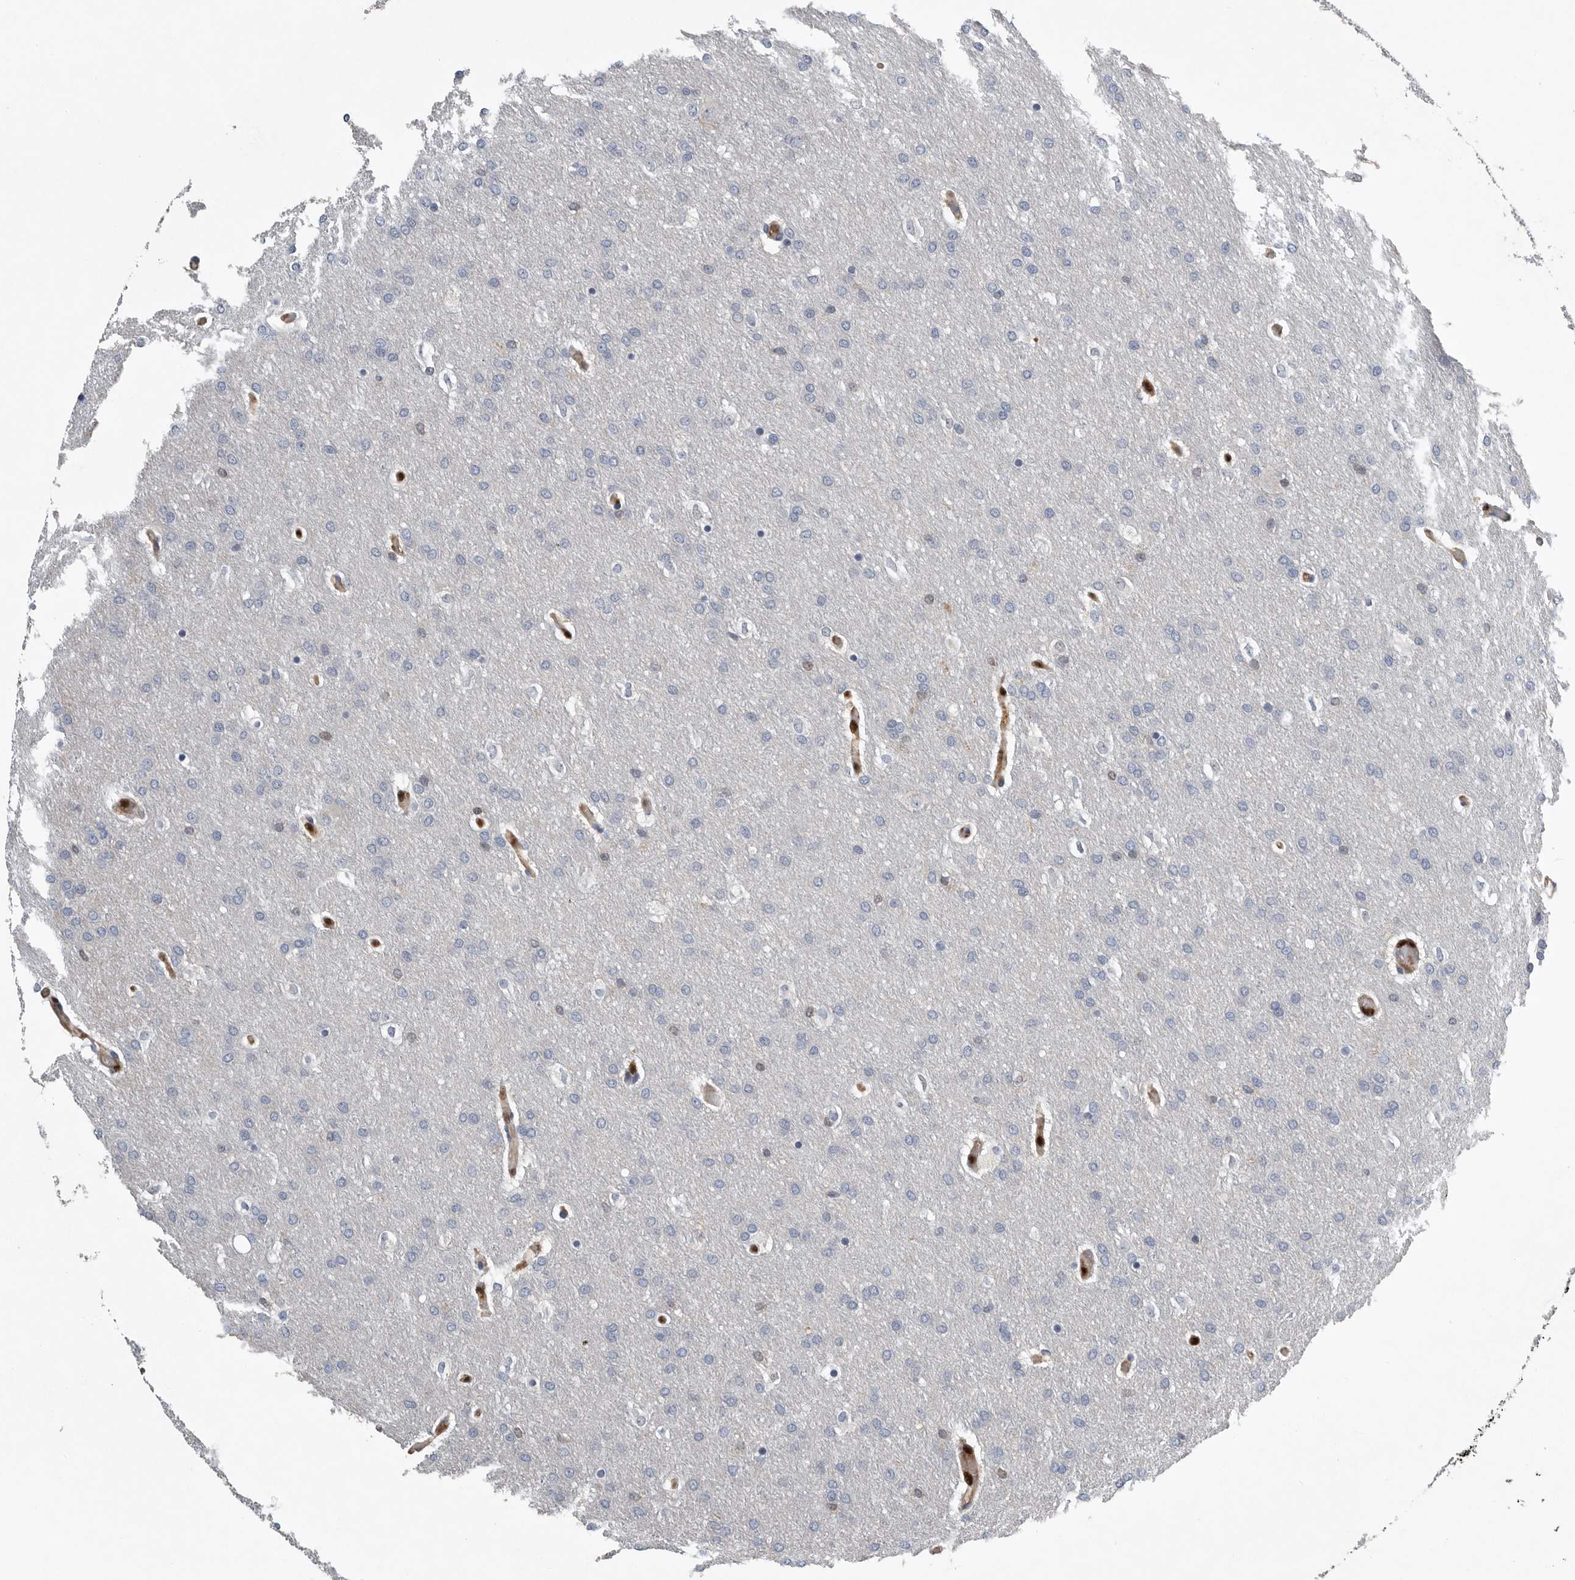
{"staining": {"intensity": "negative", "quantity": "none", "location": "none"}, "tissue": "glioma", "cell_type": "Tumor cells", "image_type": "cancer", "snomed": [{"axis": "morphology", "description": "Glioma, malignant, Low grade"}, {"axis": "topography", "description": "Brain"}], "caption": "The histopathology image demonstrates no staining of tumor cells in malignant glioma (low-grade). The staining is performed using DAB (3,3'-diaminobenzidine) brown chromogen with nuclei counter-stained in using hematoxylin.", "gene": "PDCD4", "patient": {"sex": "female", "age": 37}}